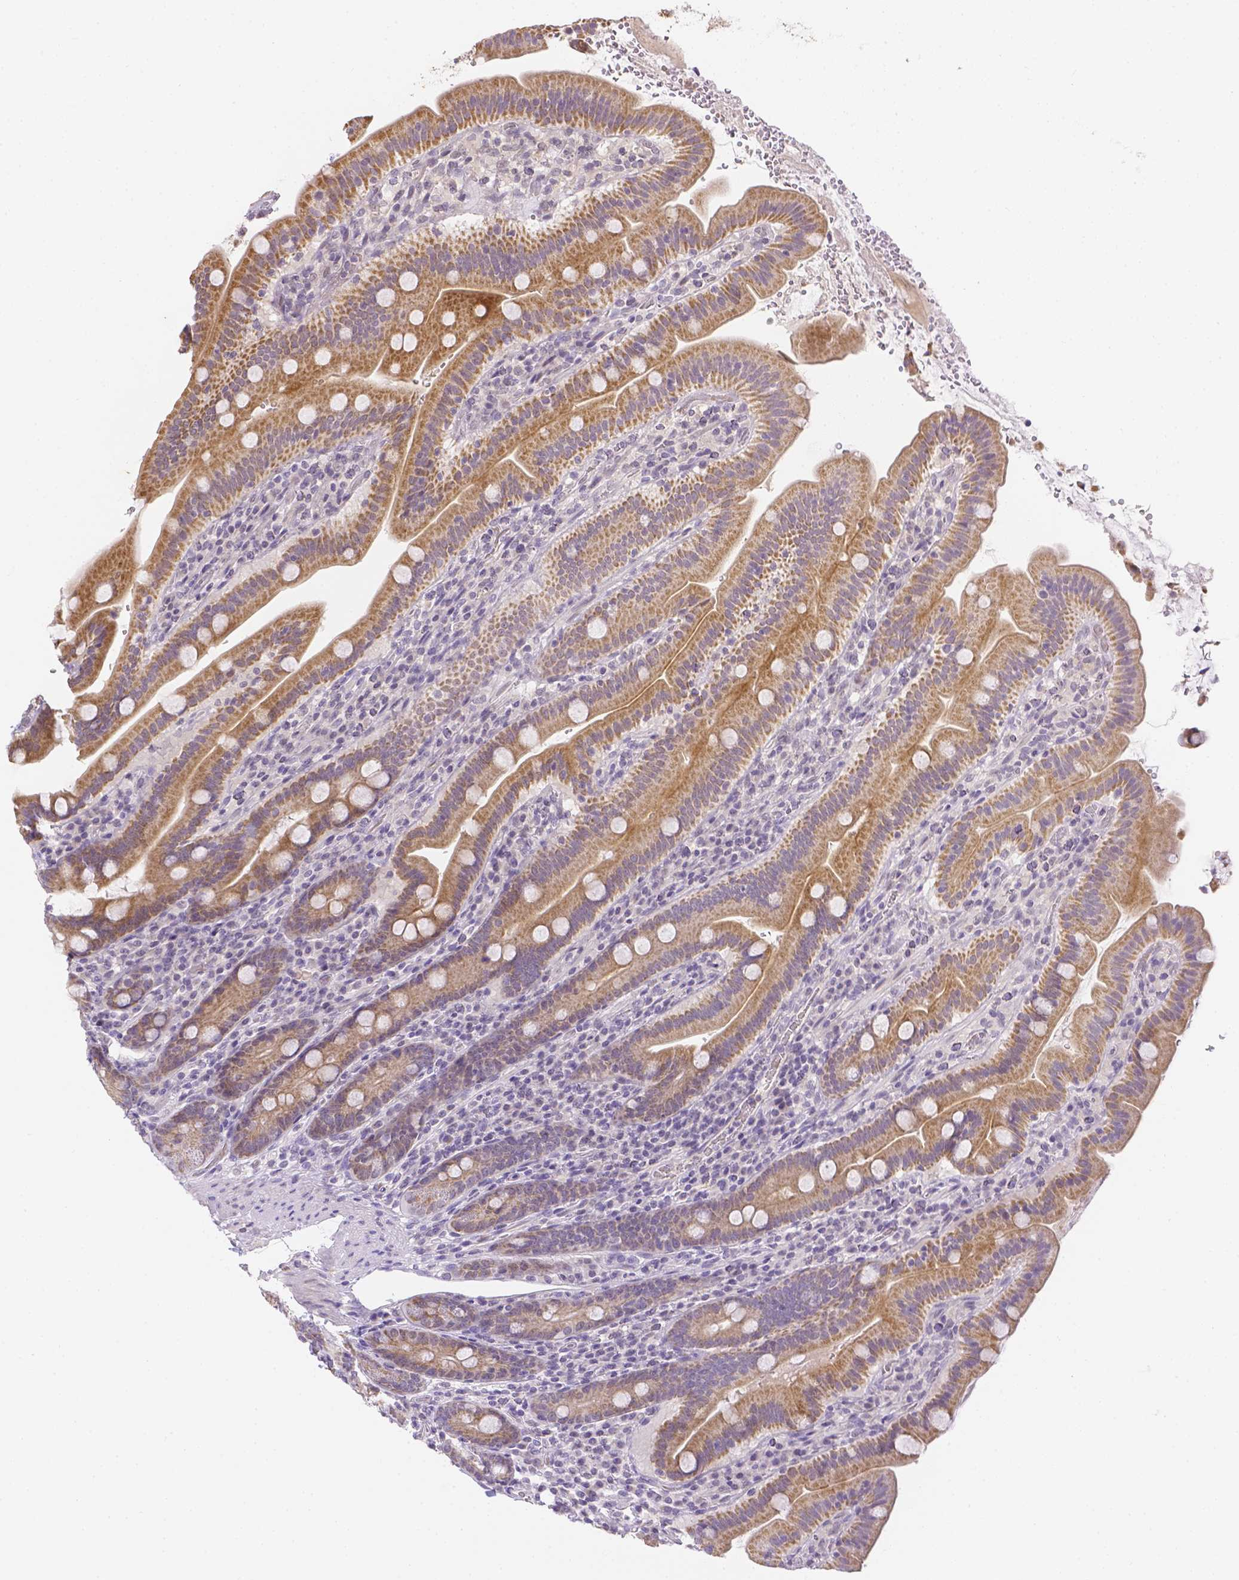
{"staining": {"intensity": "moderate", "quantity": ">75%", "location": "cytoplasmic/membranous"}, "tissue": "small intestine", "cell_type": "Glandular cells", "image_type": "normal", "snomed": [{"axis": "morphology", "description": "Normal tissue, NOS"}, {"axis": "topography", "description": "Small intestine"}], "caption": "Immunohistochemistry staining of normal small intestine, which shows medium levels of moderate cytoplasmic/membranous staining in about >75% of glandular cells indicating moderate cytoplasmic/membranous protein expression. The staining was performed using DAB (3,3'-diaminobenzidine) (brown) for protein detection and nuclei were counterstained in hematoxylin (blue).", "gene": "ZNF280B", "patient": {"sex": "male", "age": 26}}